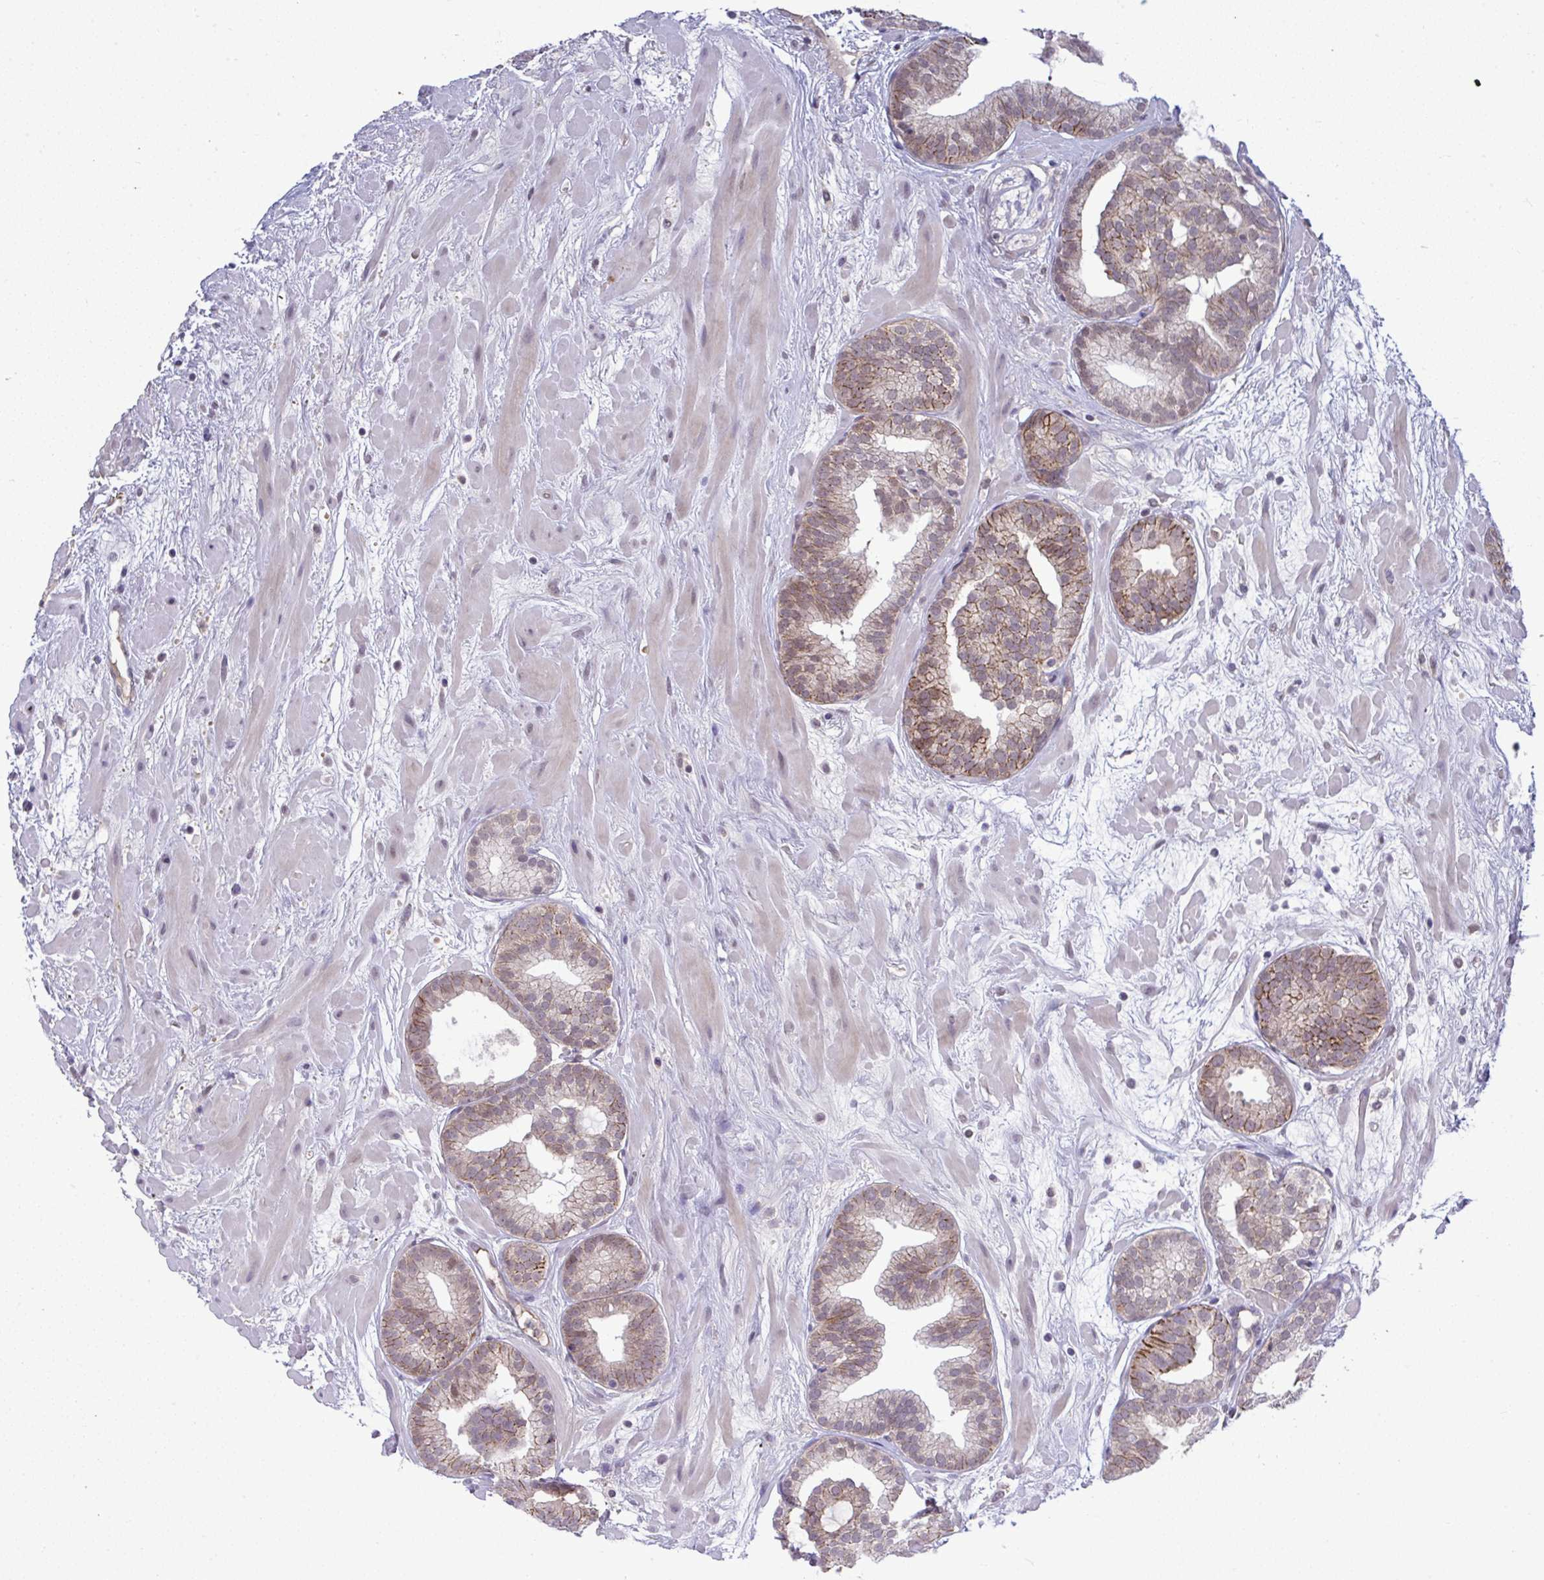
{"staining": {"intensity": "moderate", "quantity": "25%-75%", "location": "cytoplasmic/membranous"}, "tissue": "prostate cancer", "cell_type": "Tumor cells", "image_type": "cancer", "snomed": [{"axis": "morphology", "description": "Adenocarcinoma, High grade"}, {"axis": "topography", "description": "Prostate"}], "caption": "Immunohistochemistry (IHC) photomicrograph of adenocarcinoma (high-grade) (prostate) stained for a protein (brown), which displays medium levels of moderate cytoplasmic/membranous expression in about 25%-75% of tumor cells.", "gene": "C9orf64", "patient": {"sex": "male", "age": 66}}